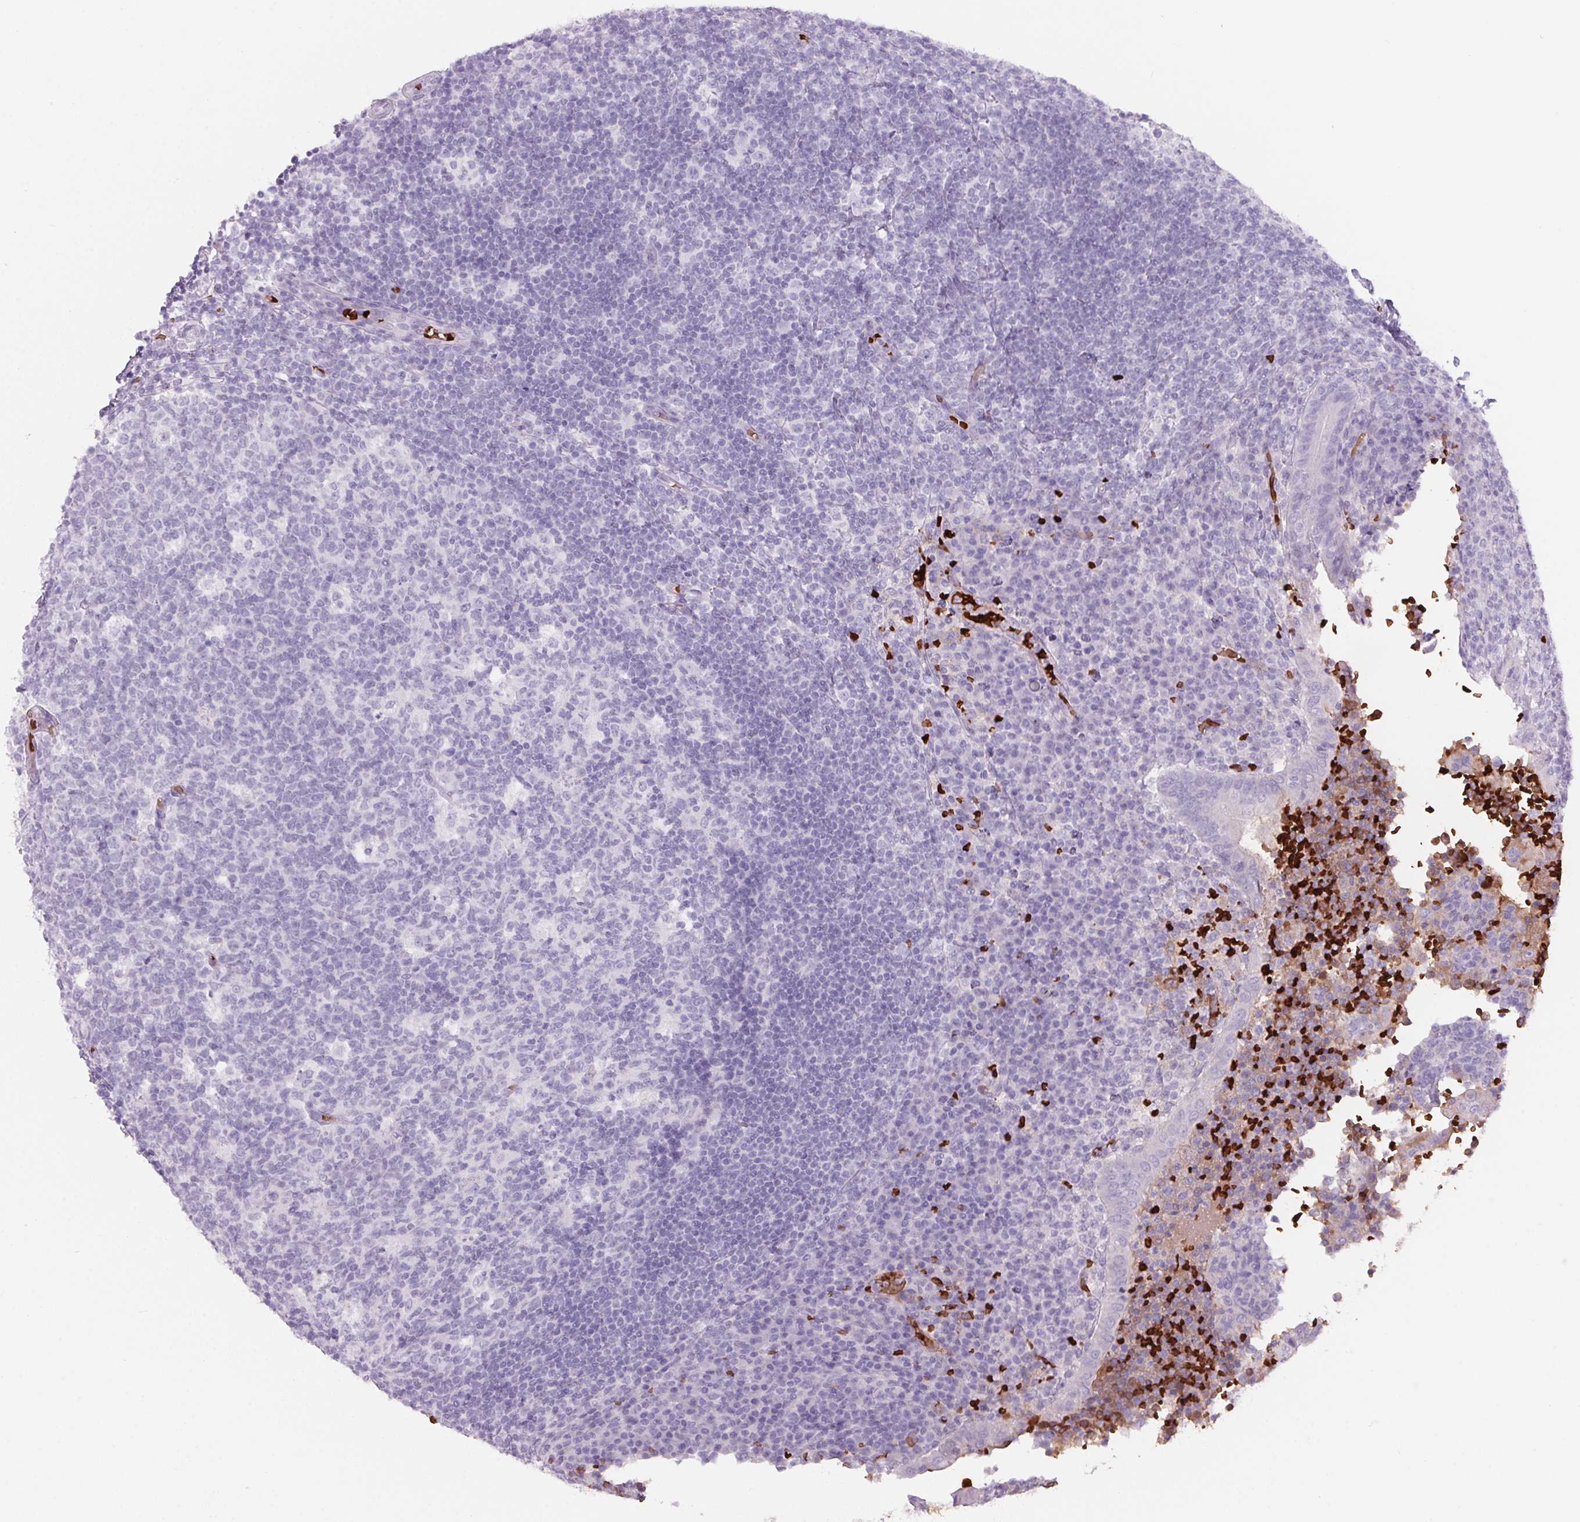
{"staining": {"intensity": "negative", "quantity": "none", "location": "none"}, "tissue": "appendix", "cell_type": "Glandular cells", "image_type": "normal", "snomed": [{"axis": "morphology", "description": "Normal tissue, NOS"}, {"axis": "topography", "description": "Appendix"}], "caption": "The photomicrograph shows no significant expression in glandular cells of appendix. Brightfield microscopy of IHC stained with DAB (3,3'-diaminobenzidine) (brown) and hematoxylin (blue), captured at high magnification.", "gene": "HBQ1", "patient": {"sex": "male", "age": 18}}